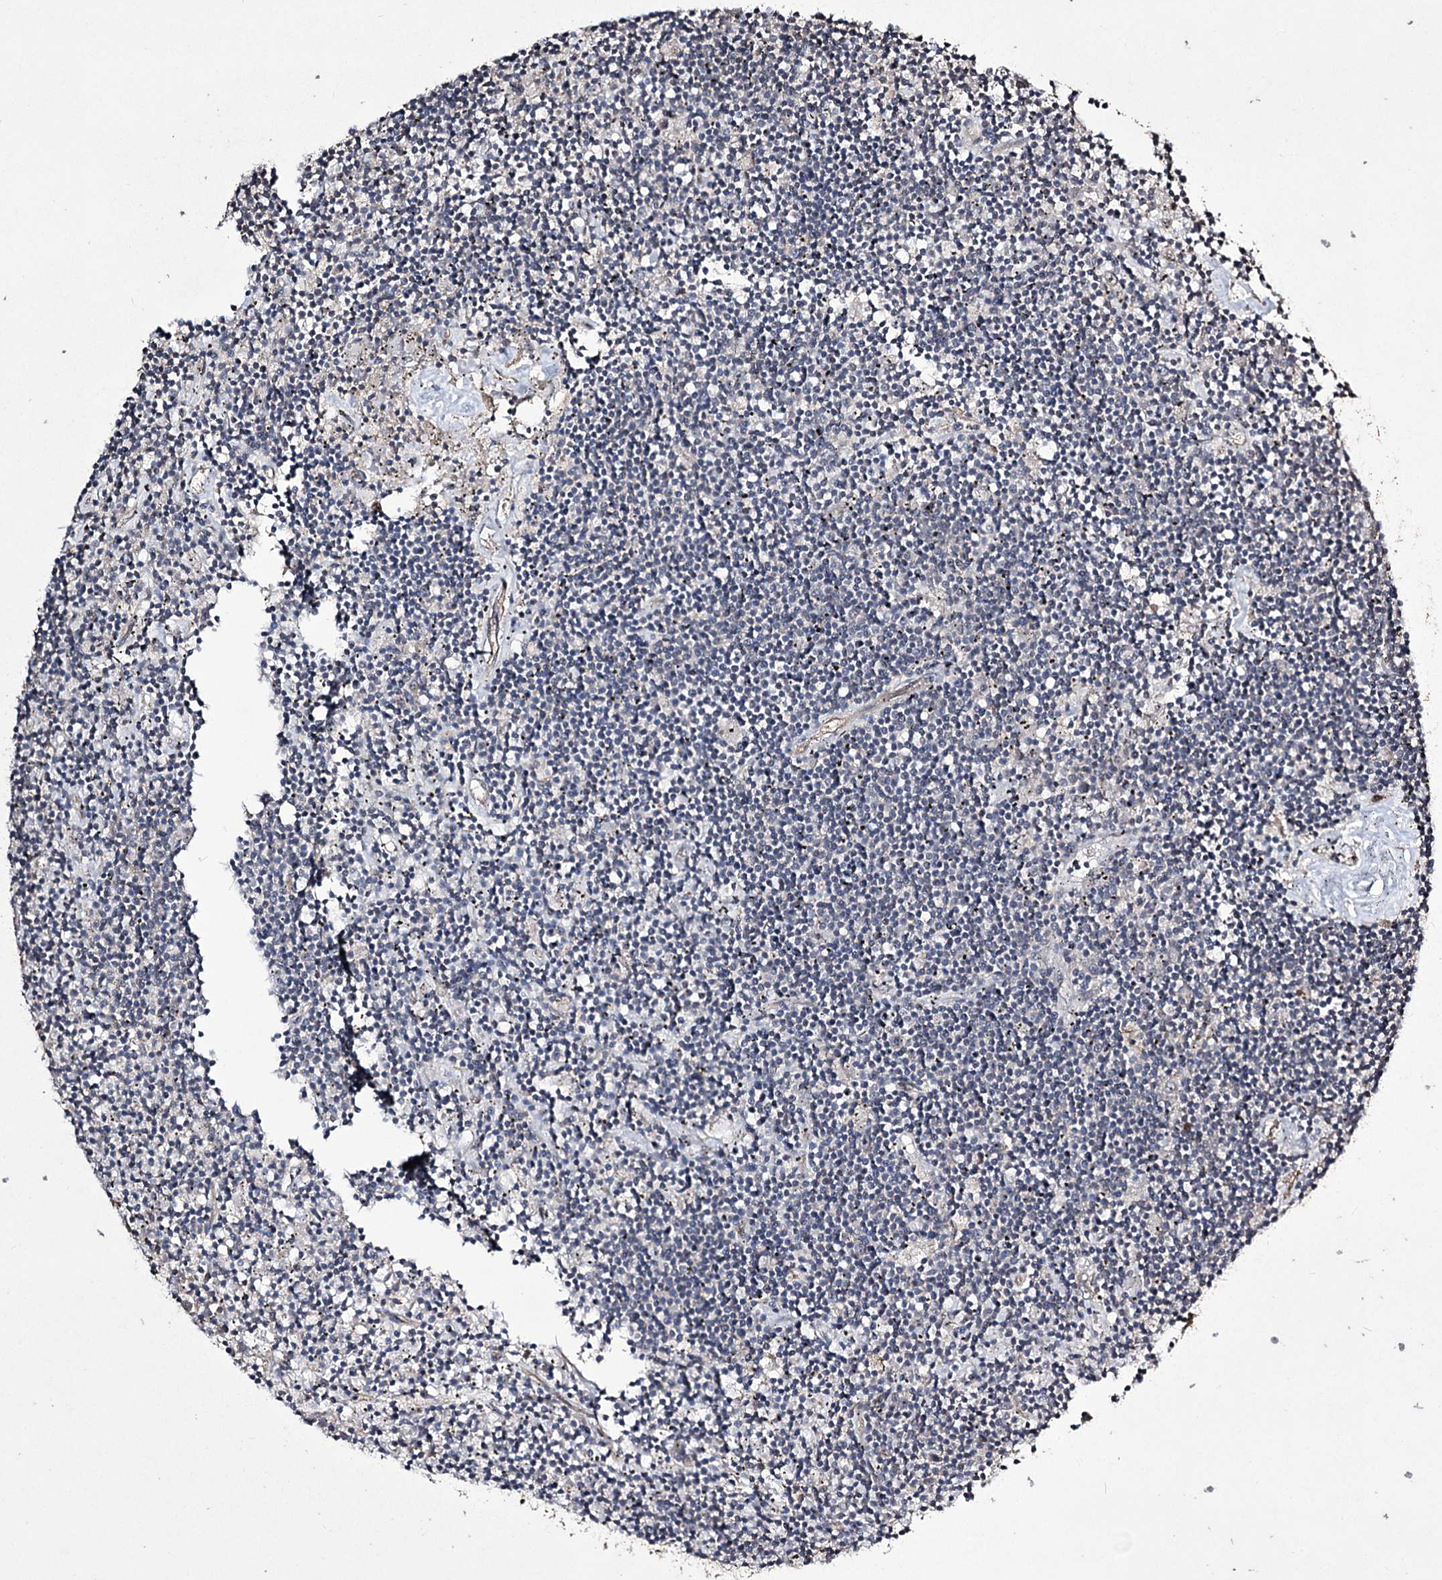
{"staining": {"intensity": "negative", "quantity": "none", "location": "none"}, "tissue": "lymphoma", "cell_type": "Tumor cells", "image_type": "cancer", "snomed": [{"axis": "morphology", "description": "Malignant lymphoma, non-Hodgkin's type, Low grade"}, {"axis": "topography", "description": "Spleen"}], "caption": "There is no significant expression in tumor cells of lymphoma. Nuclei are stained in blue.", "gene": "CPNE8", "patient": {"sex": "male", "age": 76}}